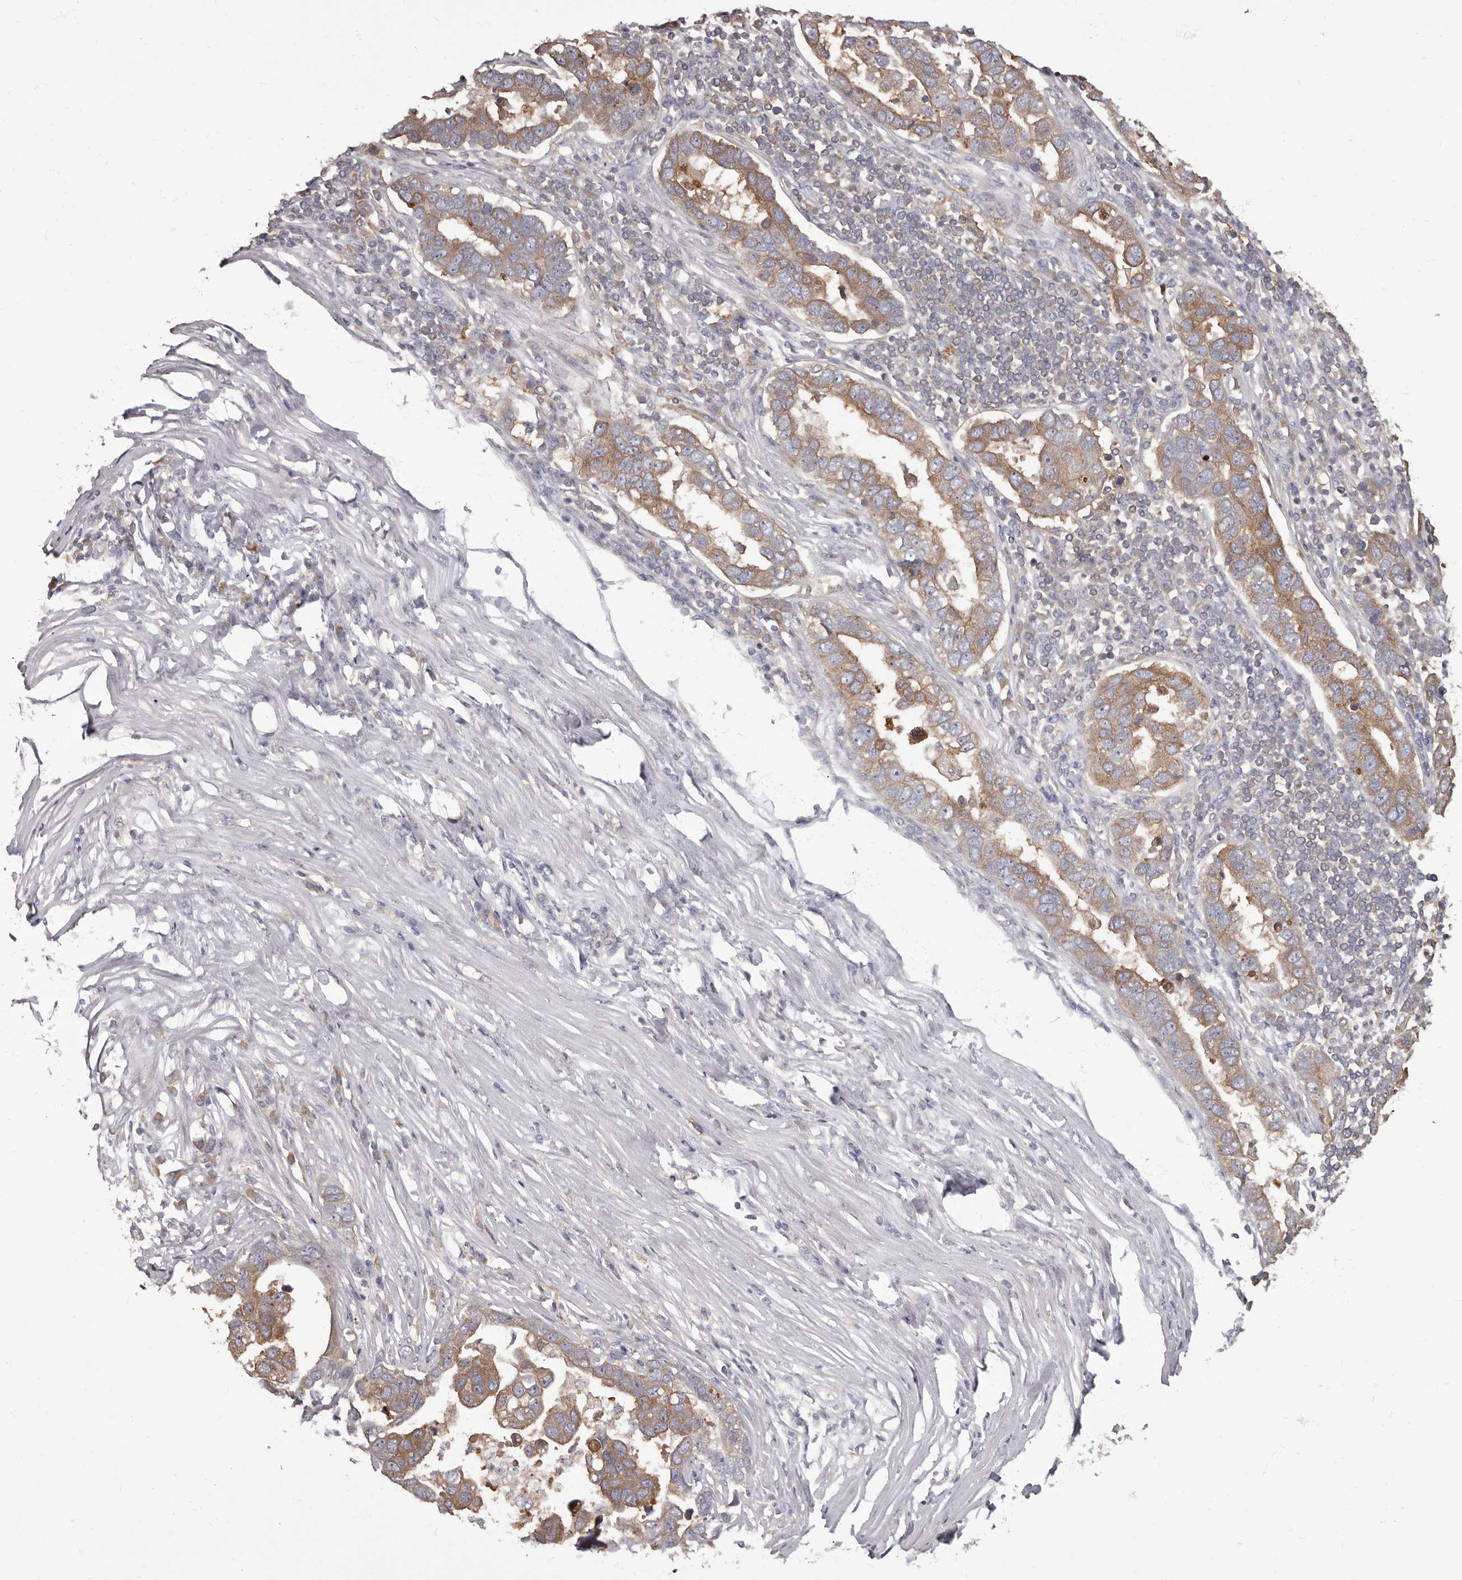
{"staining": {"intensity": "moderate", "quantity": ">75%", "location": "cytoplasmic/membranous"}, "tissue": "pancreatic cancer", "cell_type": "Tumor cells", "image_type": "cancer", "snomed": [{"axis": "morphology", "description": "Adenocarcinoma, NOS"}, {"axis": "topography", "description": "Pancreas"}], "caption": "Protein analysis of pancreatic cancer (adenocarcinoma) tissue reveals moderate cytoplasmic/membranous staining in about >75% of tumor cells.", "gene": "APEH", "patient": {"sex": "female", "age": 61}}